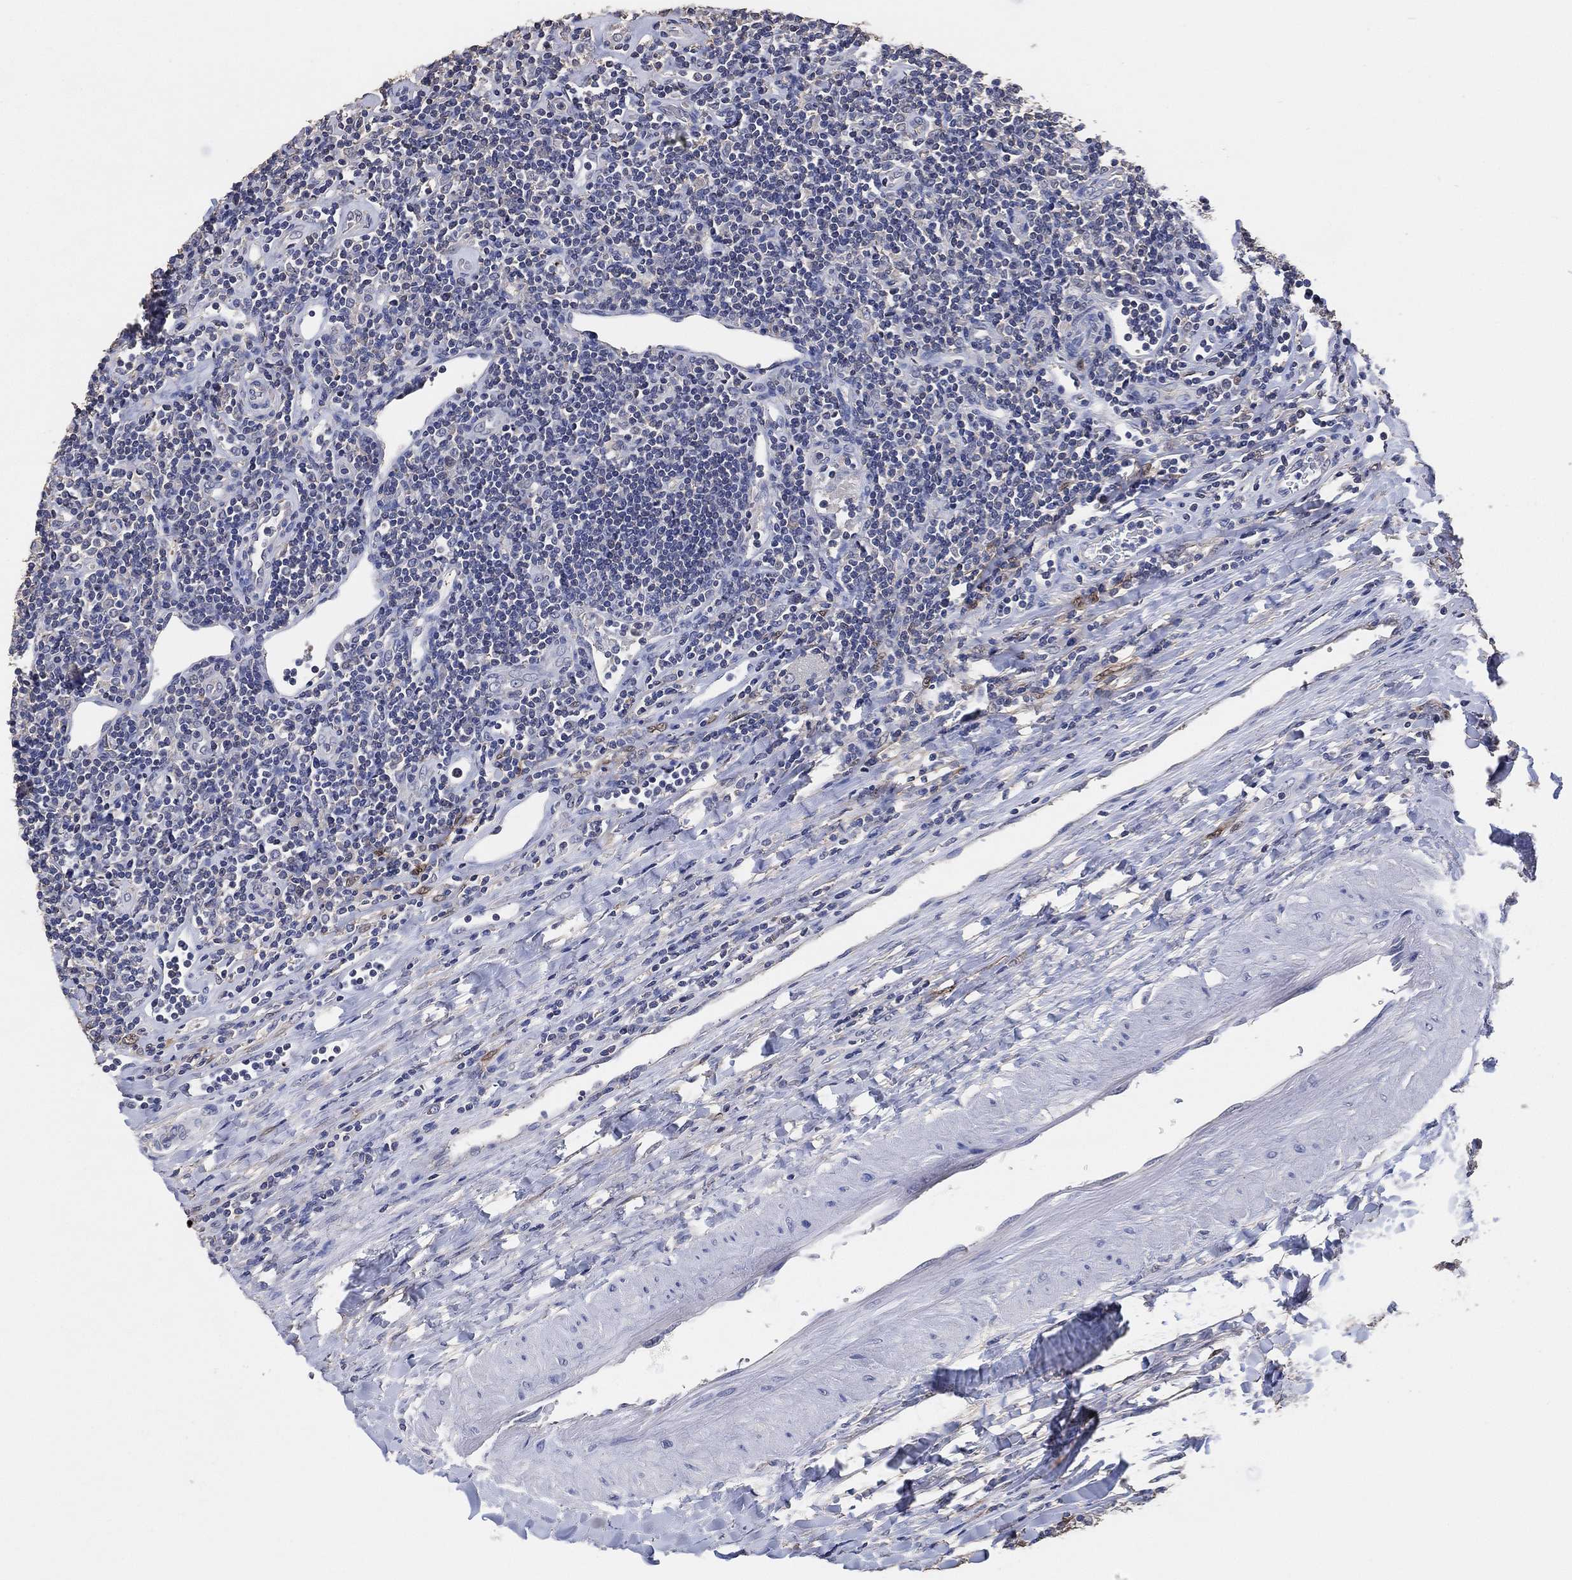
{"staining": {"intensity": "negative", "quantity": "none", "location": "none"}, "tissue": "lymphoma", "cell_type": "Tumor cells", "image_type": "cancer", "snomed": [{"axis": "morphology", "description": "Hodgkin's disease, NOS"}, {"axis": "topography", "description": "Lymph node"}], "caption": "Image shows no significant protein expression in tumor cells of lymphoma.", "gene": "KLK5", "patient": {"sex": "male", "age": 40}}